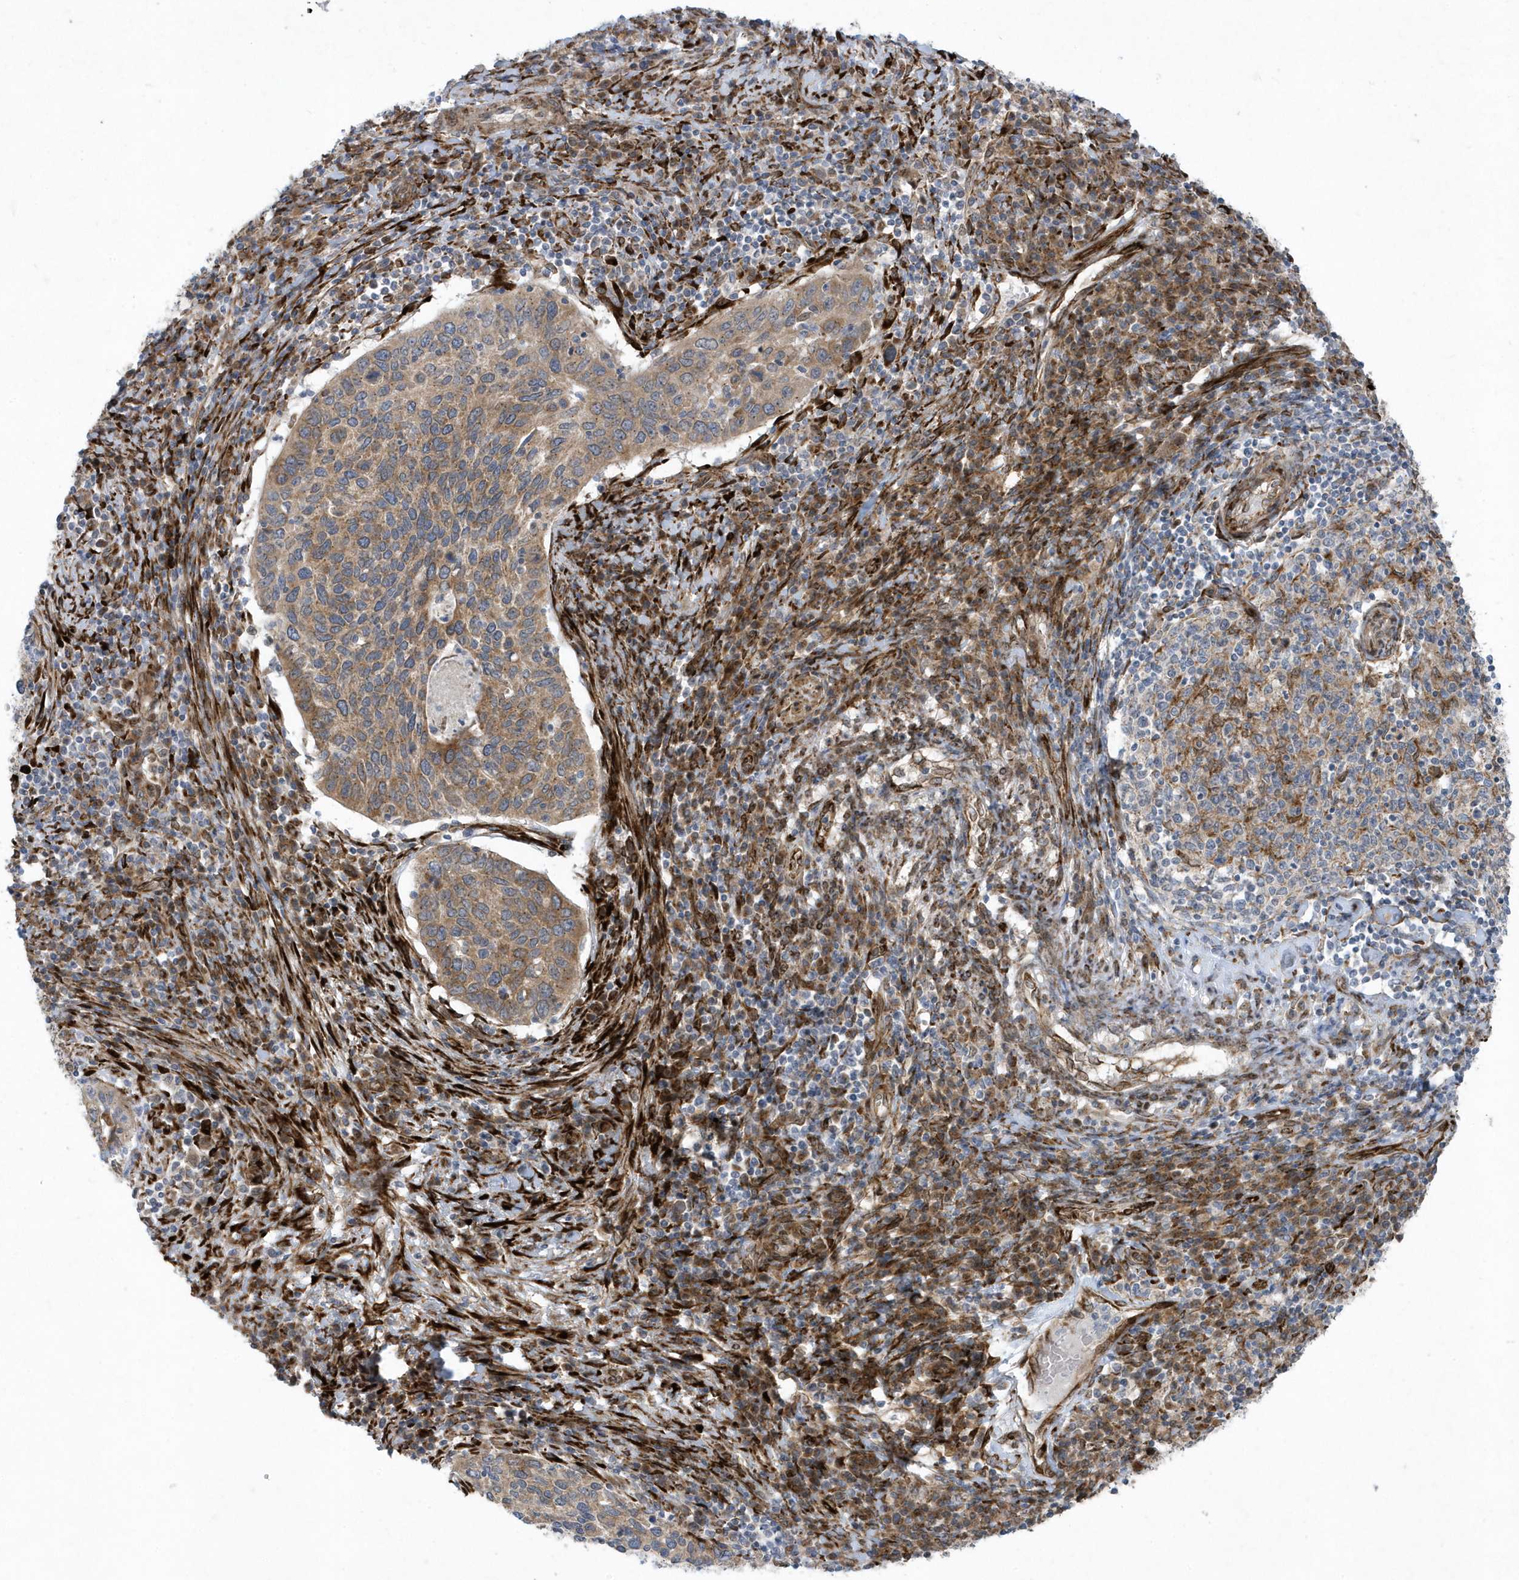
{"staining": {"intensity": "moderate", "quantity": ">75%", "location": "cytoplasmic/membranous"}, "tissue": "cervical cancer", "cell_type": "Tumor cells", "image_type": "cancer", "snomed": [{"axis": "morphology", "description": "Squamous cell carcinoma, NOS"}, {"axis": "topography", "description": "Cervix"}], "caption": "This is a micrograph of IHC staining of squamous cell carcinoma (cervical), which shows moderate staining in the cytoplasmic/membranous of tumor cells.", "gene": "FAM98A", "patient": {"sex": "female", "age": 38}}